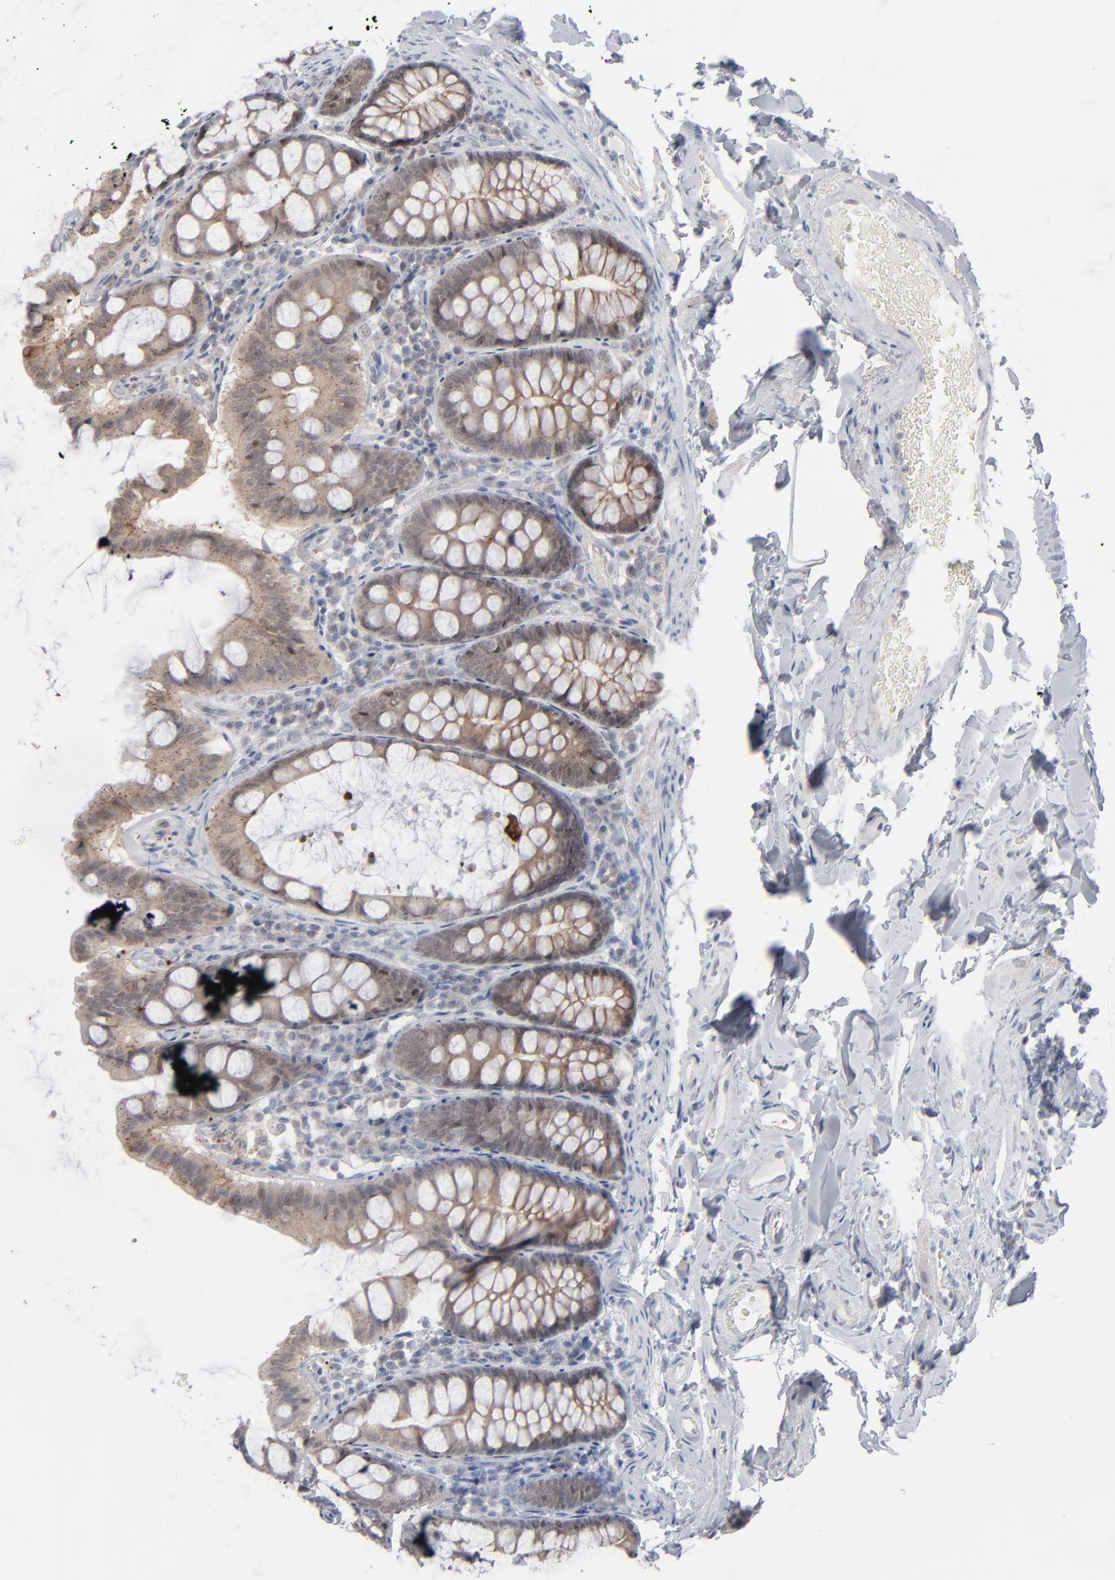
{"staining": {"intensity": "negative", "quantity": "none", "location": "none"}, "tissue": "colon", "cell_type": "Endothelial cells", "image_type": "normal", "snomed": [{"axis": "morphology", "description": "Normal tissue, NOS"}, {"axis": "topography", "description": "Colon"}], "caption": "DAB (3,3'-diaminobenzidine) immunohistochemical staining of normal colon displays no significant positivity in endothelial cells.", "gene": "POF1B", "patient": {"sex": "female", "age": 61}}